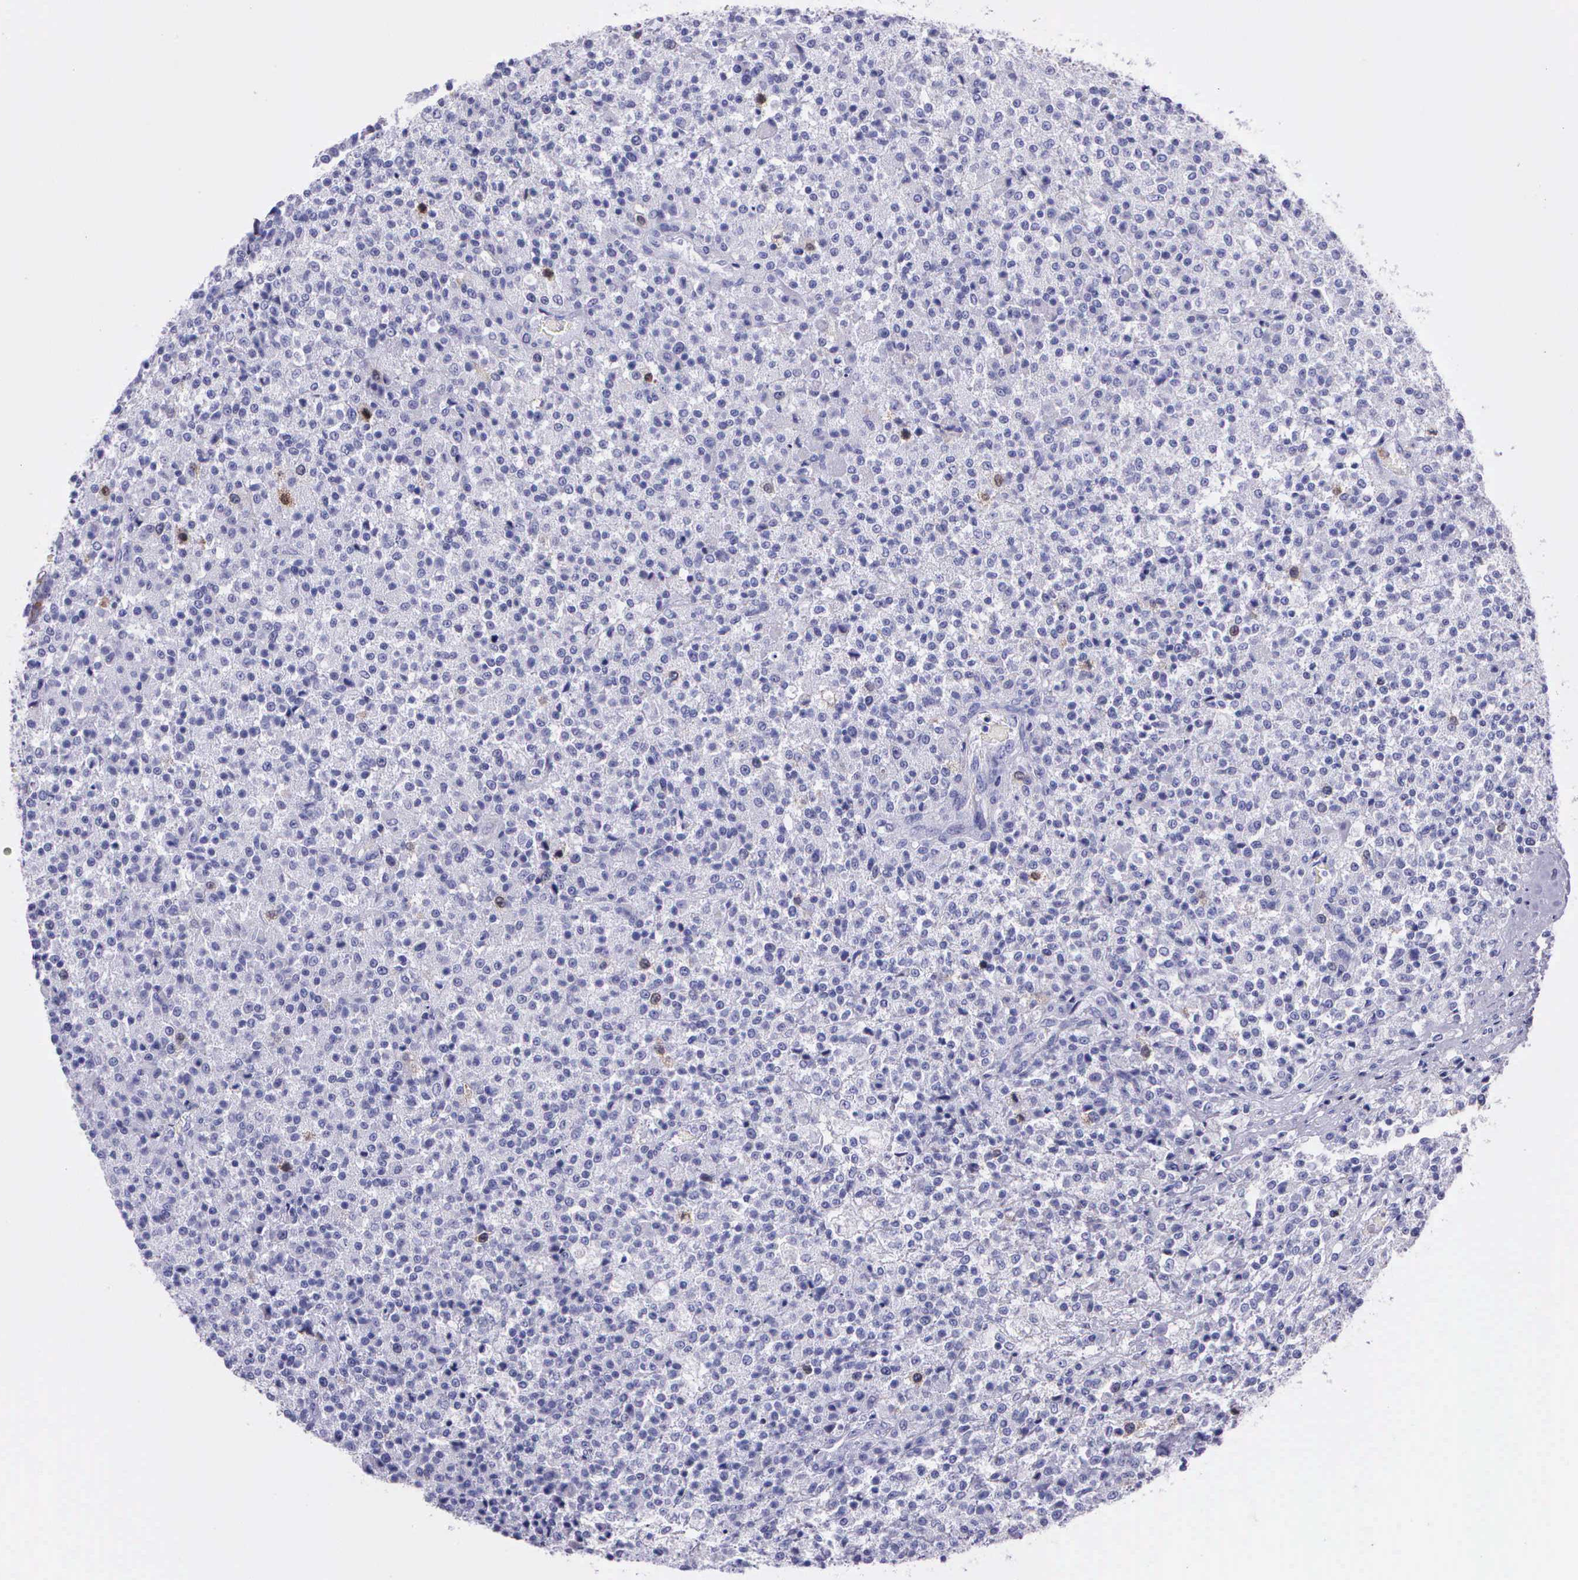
{"staining": {"intensity": "weak", "quantity": "<25%", "location": "nuclear"}, "tissue": "testis cancer", "cell_type": "Tumor cells", "image_type": "cancer", "snomed": [{"axis": "morphology", "description": "Seminoma, NOS"}, {"axis": "topography", "description": "Testis"}], "caption": "Tumor cells show no significant positivity in testis cancer. (DAB IHC visualized using brightfield microscopy, high magnification).", "gene": "CCNB1", "patient": {"sex": "male", "age": 59}}